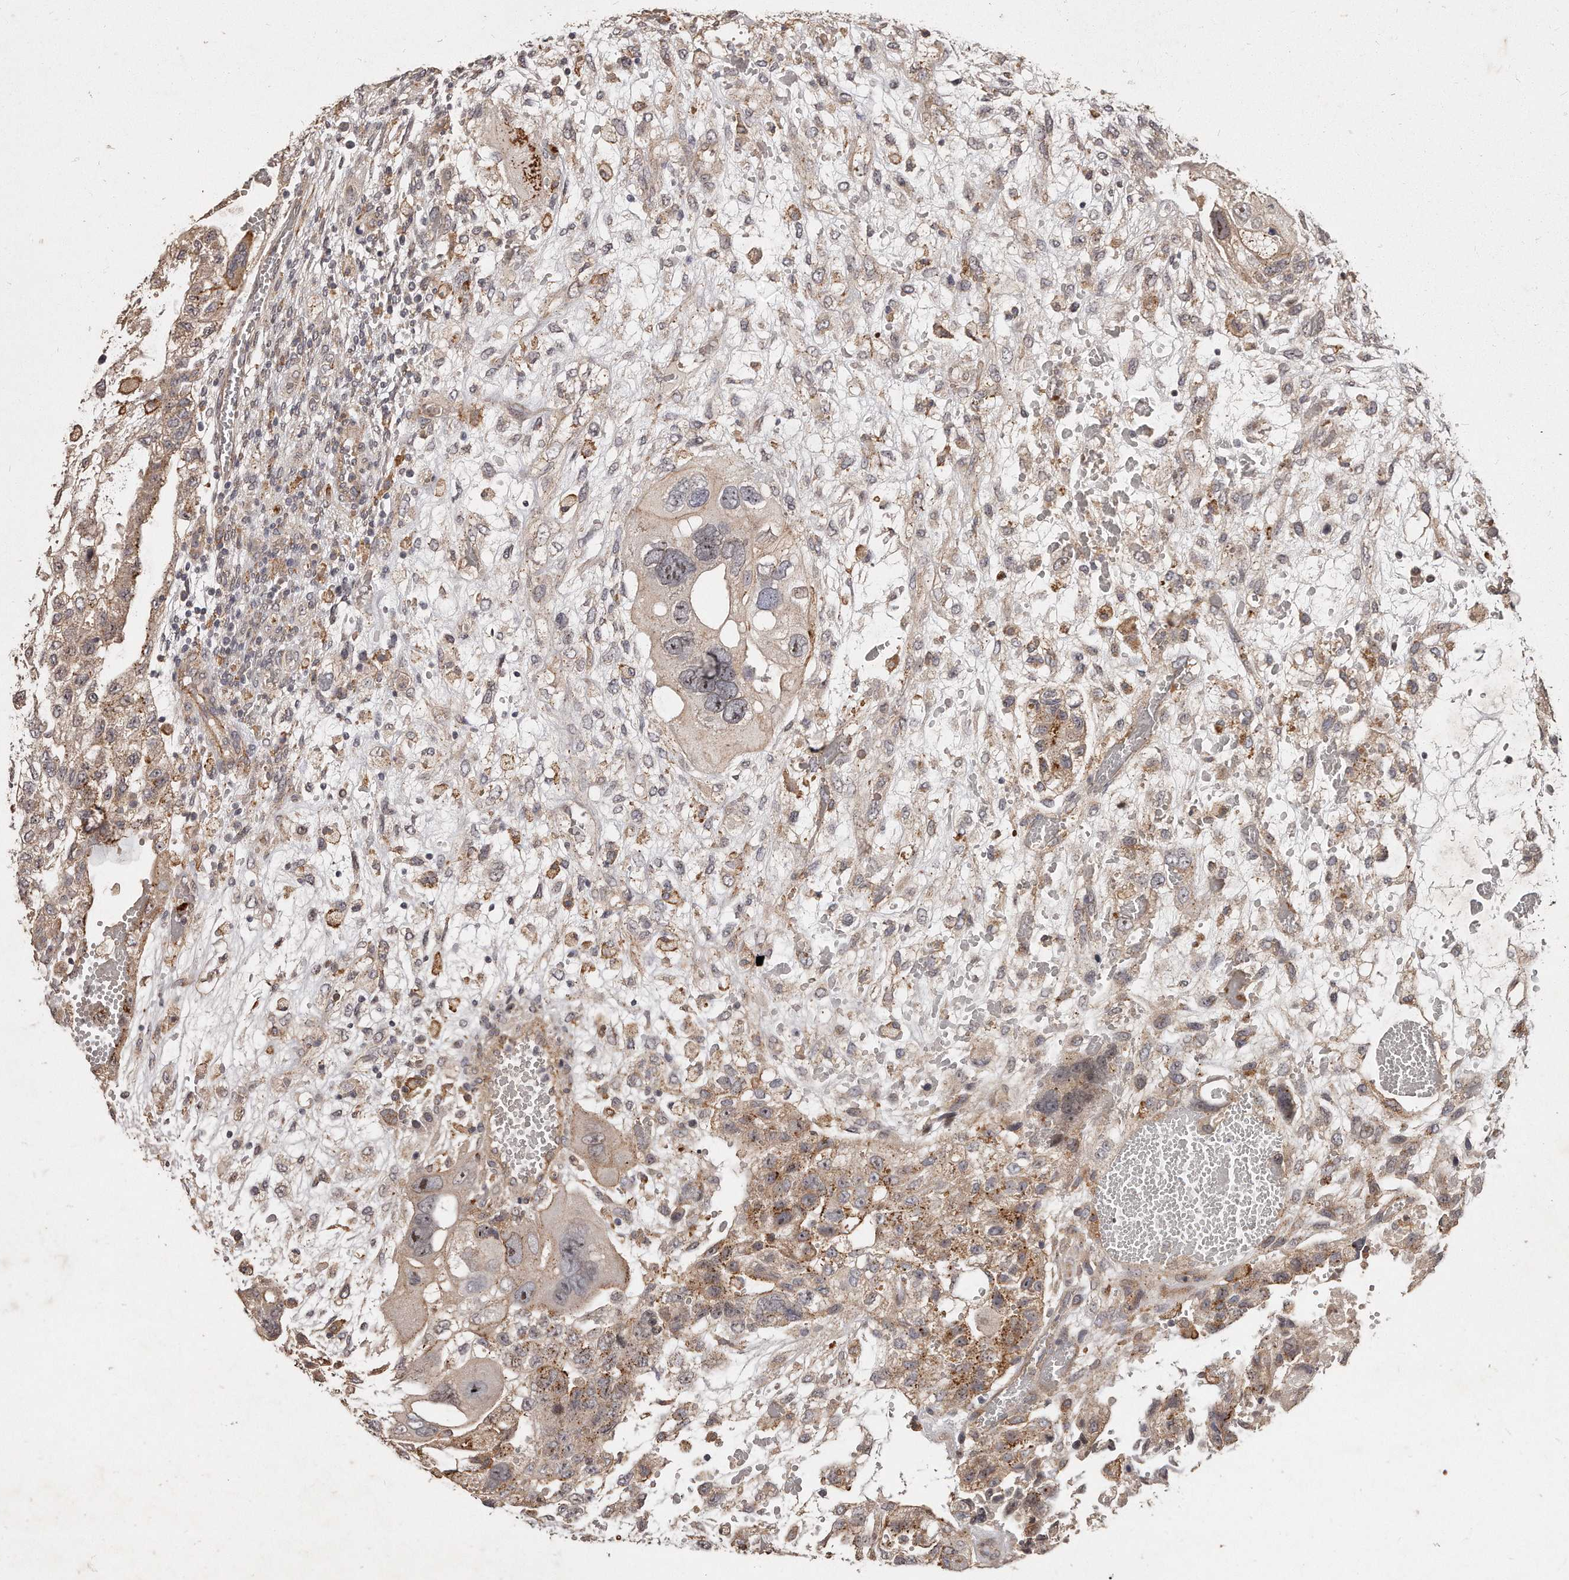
{"staining": {"intensity": "moderate", "quantity": ">75%", "location": "cytoplasmic/membranous,nuclear"}, "tissue": "testis cancer", "cell_type": "Tumor cells", "image_type": "cancer", "snomed": [{"axis": "morphology", "description": "Carcinoma, Embryonal, NOS"}, {"axis": "topography", "description": "Testis"}], "caption": "Immunohistochemistry (DAB (3,3'-diaminobenzidine)) staining of testis embryonal carcinoma displays moderate cytoplasmic/membranous and nuclear protein staining in approximately >75% of tumor cells.", "gene": "HASPIN", "patient": {"sex": "male", "age": 36}}